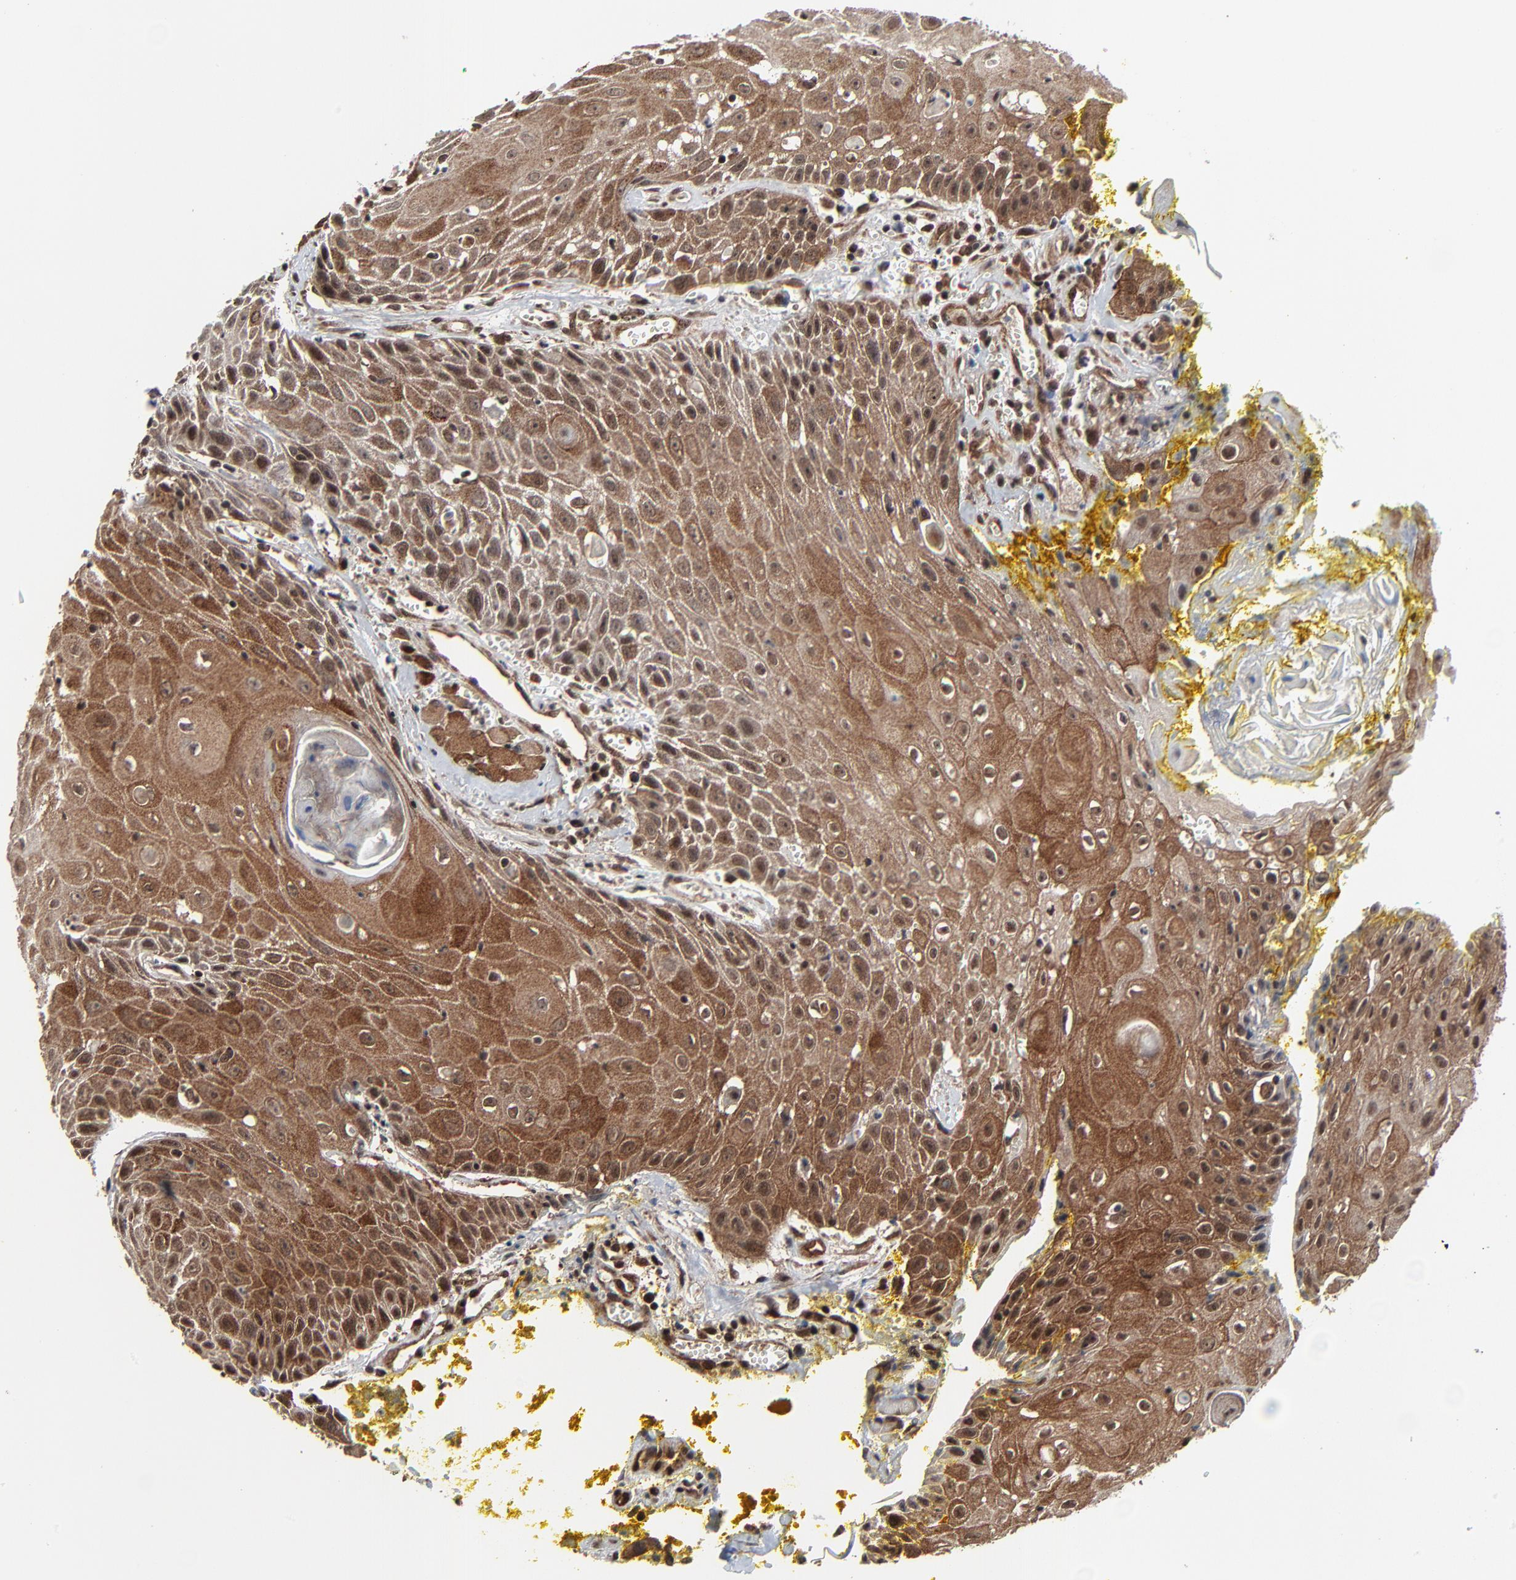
{"staining": {"intensity": "moderate", "quantity": ">75%", "location": "cytoplasmic/membranous,nuclear"}, "tissue": "head and neck cancer", "cell_type": "Tumor cells", "image_type": "cancer", "snomed": [{"axis": "morphology", "description": "Squamous cell carcinoma, NOS"}, {"axis": "topography", "description": "Oral tissue"}, {"axis": "topography", "description": "Head-Neck"}], "caption": "Human squamous cell carcinoma (head and neck) stained for a protein (brown) exhibits moderate cytoplasmic/membranous and nuclear positive staining in approximately >75% of tumor cells.", "gene": "RHOJ", "patient": {"sex": "female", "age": 82}}